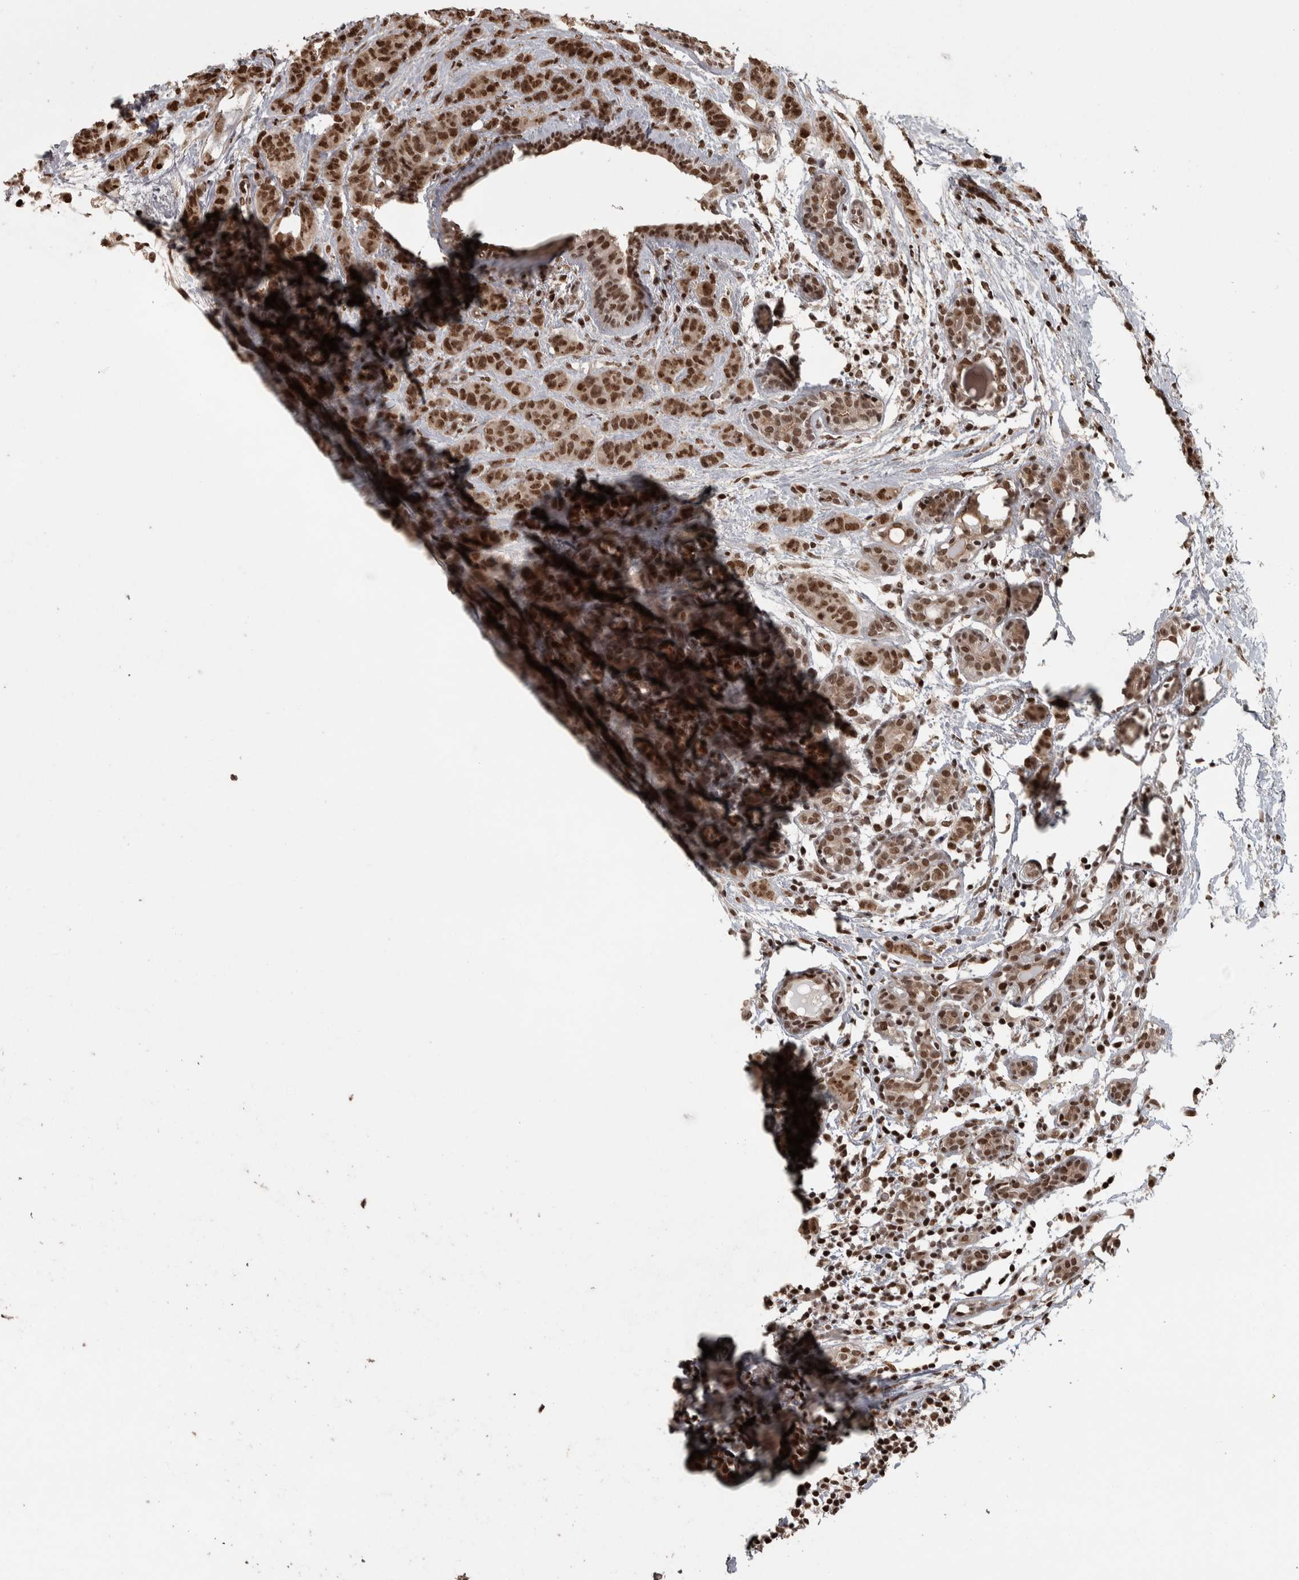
{"staining": {"intensity": "strong", "quantity": ">75%", "location": "nuclear"}, "tissue": "breast cancer", "cell_type": "Tumor cells", "image_type": "cancer", "snomed": [{"axis": "morphology", "description": "Normal tissue, NOS"}, {"axis": "morphology", "description": "Duct carcinoma"}, {"axis": "topography", "description": "Breast"}], "caption": "Intraductal carcinoma (breast) stained for a protein (brown) exhibits strong nuclear positive positivity in approximately >75% of tumor cells.", "gene": "ZFHX4", "patient": {"sex": "female", "age": 40}}